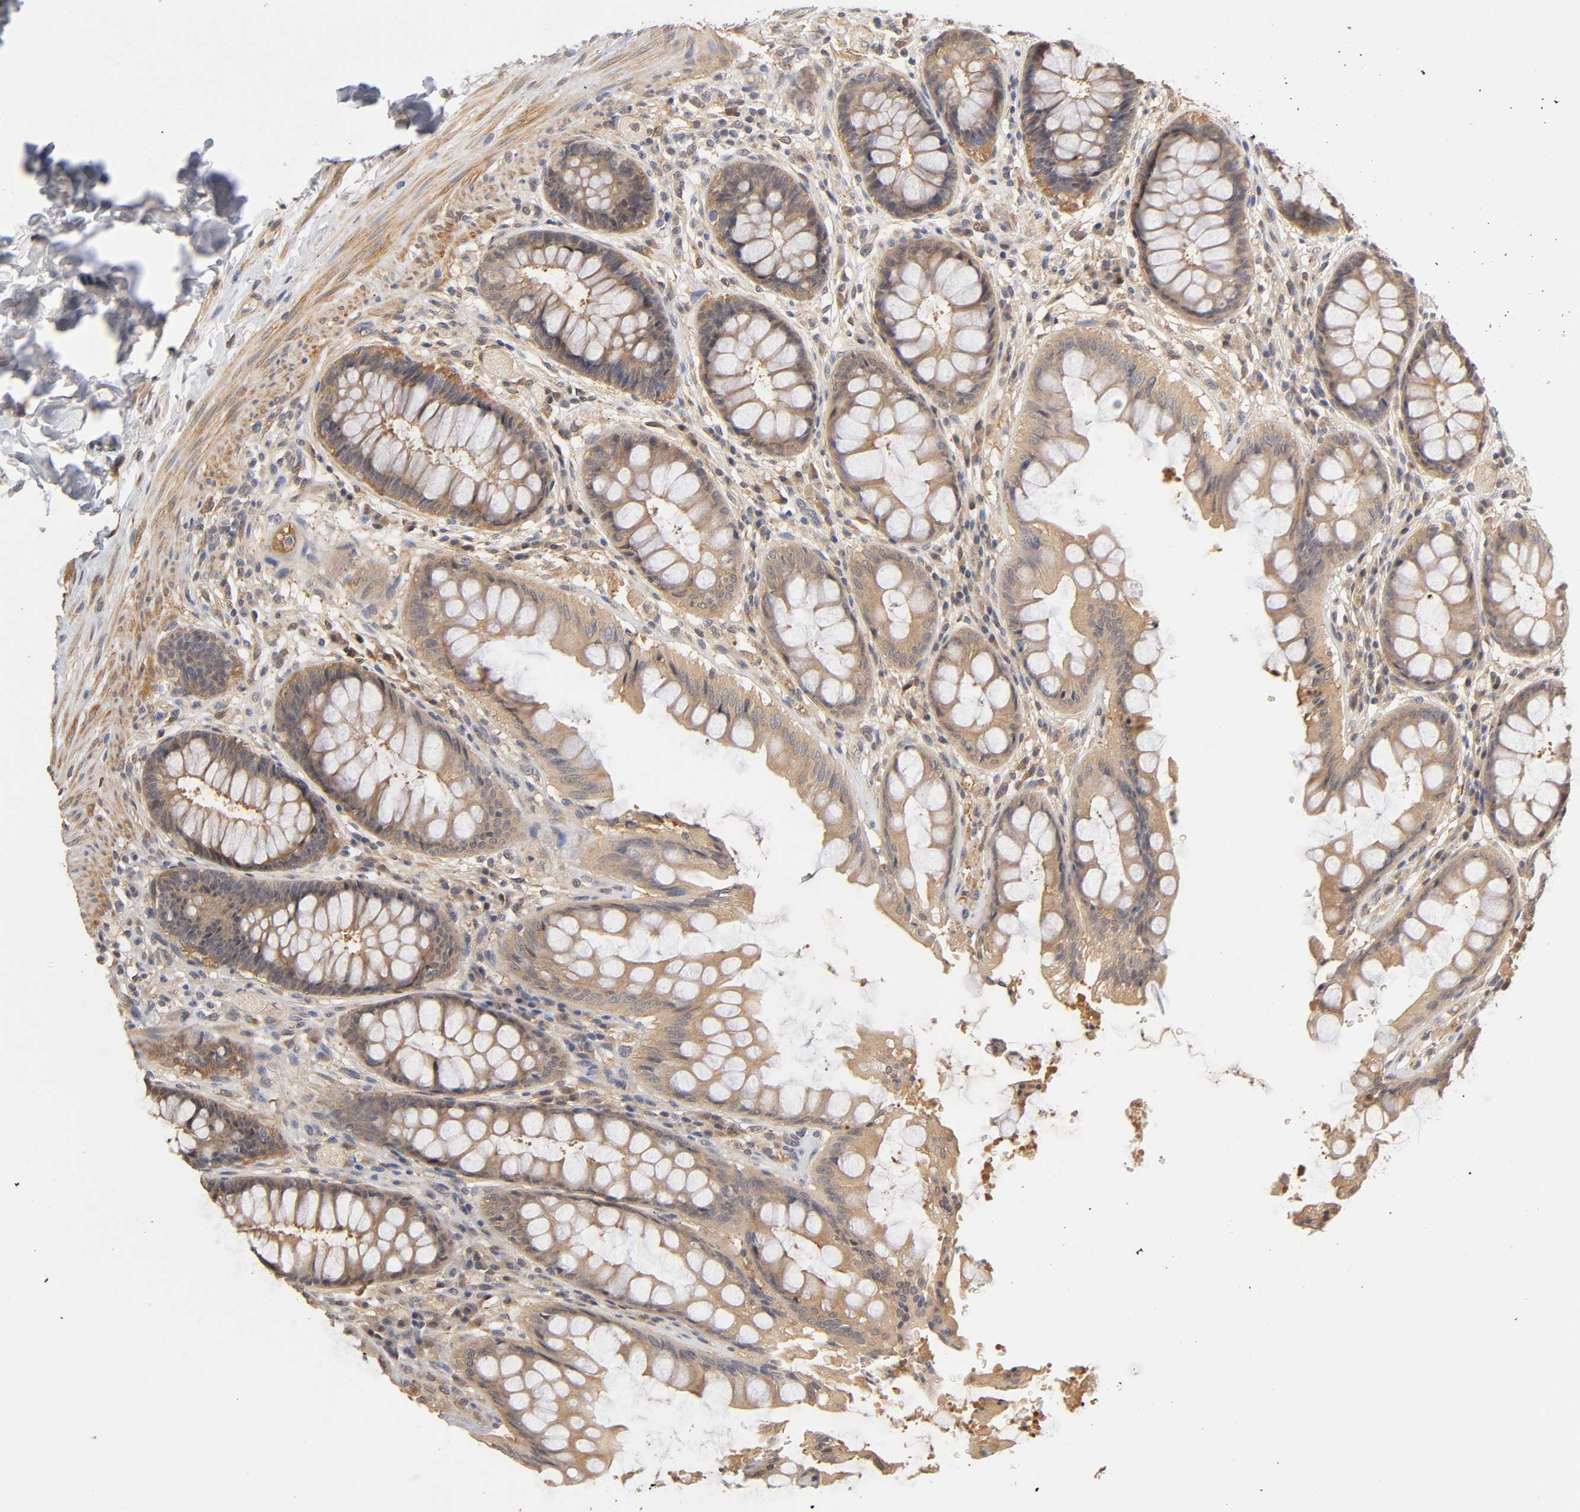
{"staining": {"intensity": "weak", "quantity": ">75%", "location": "cytoplasmic/membranous"}, "tissue": "rectum", "cell_type": "Glandular cells", "image_type": "normal", "snomed": [{"axis": "morphology", "description": "Normal tissue, NOS"}, {"axis": "topography", "description": "Rectum"}], "caption": "This is a photomicrograph of immunohistochemistry (IHC) staining of unremarkable rectum, which shows weak positivity in the cytoplasmic/membranous of glandular cells.", "gene": "PDE5A", "patient": {"sex": "female", "age": 46}}